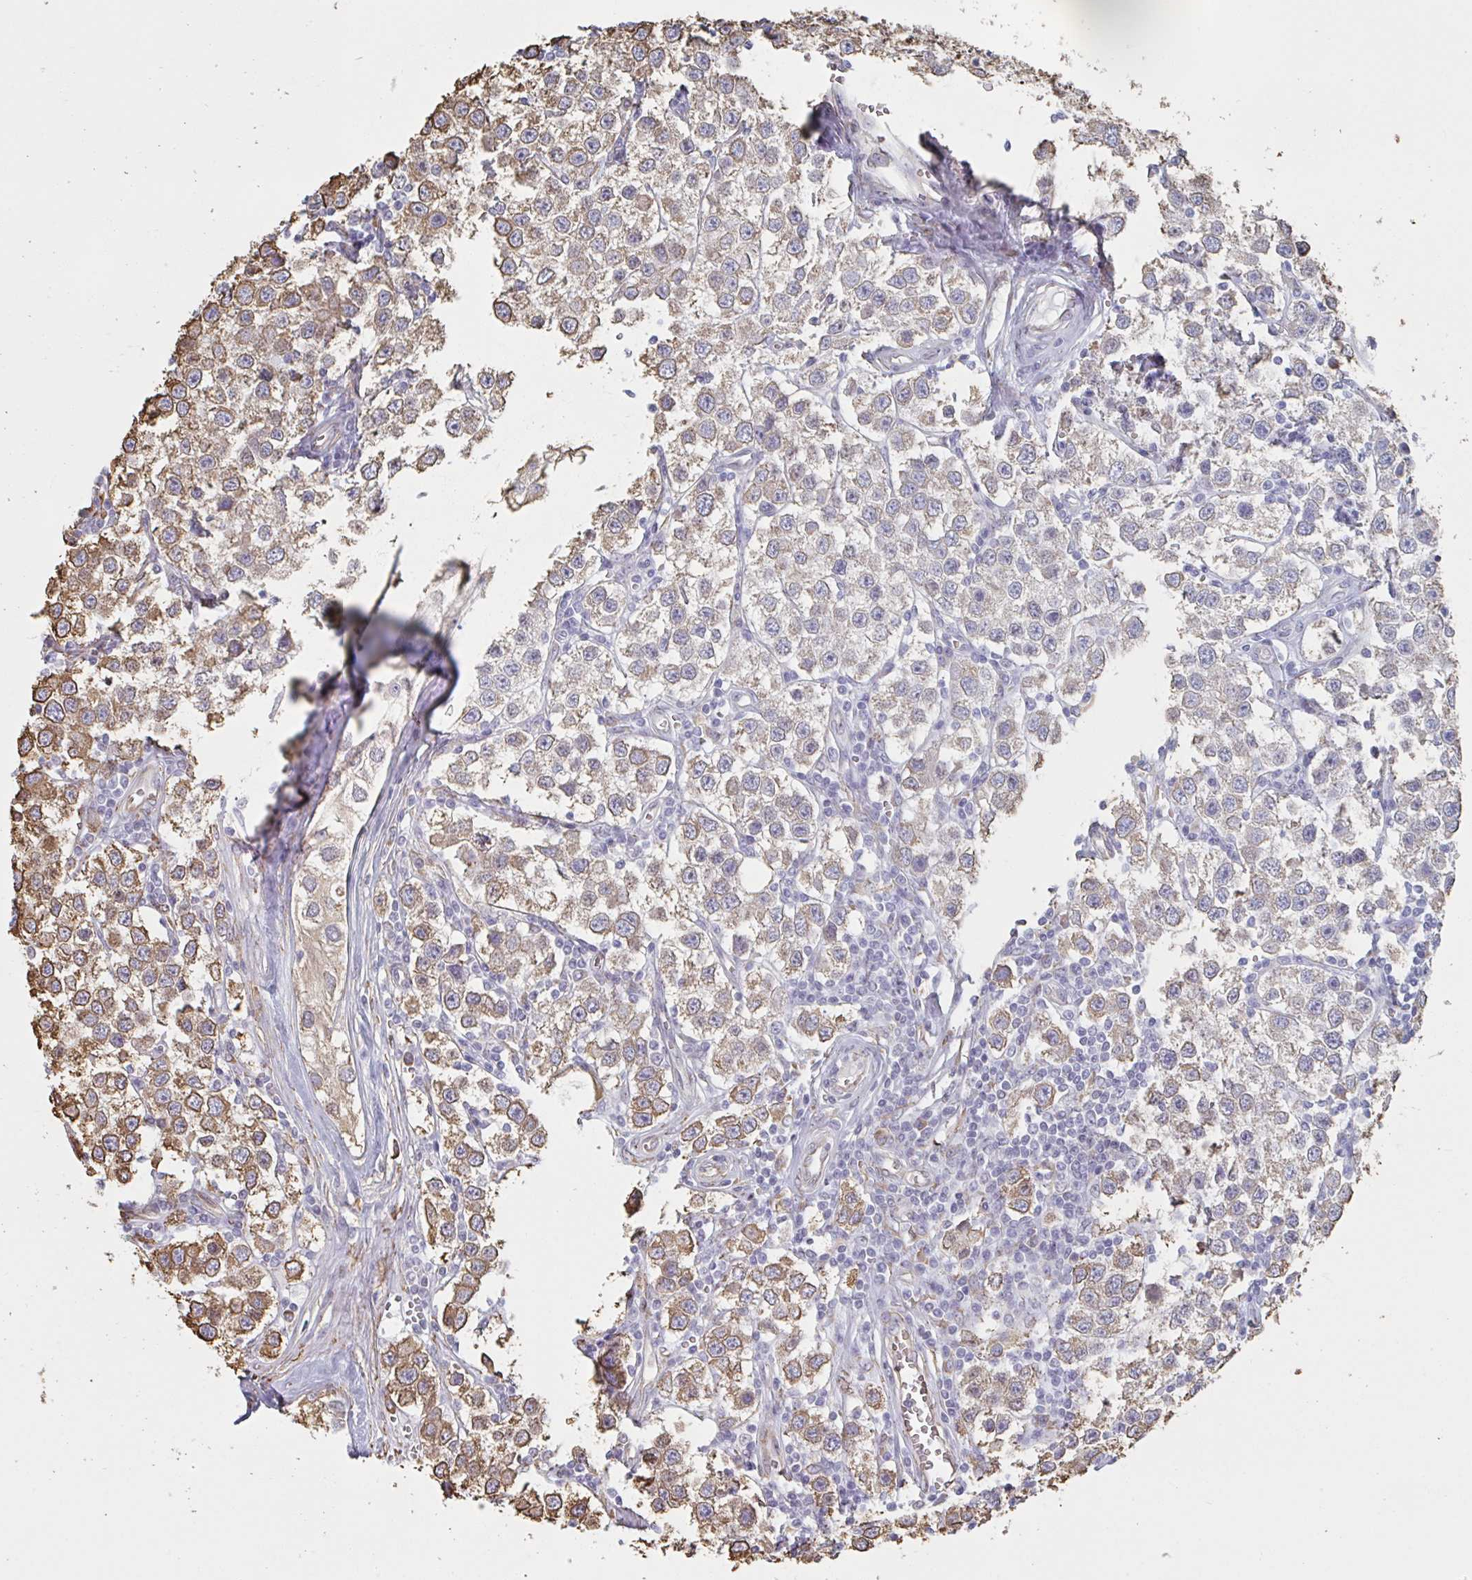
{"staining": {"intensity": "moderate", "quantity": "25%-75%", "location": "cytoplasmic/membranous"}, "tissue": "testis cancer", "cell_type": "Tumor cells", "image_type": "cancer", "snomed": [{"axis": "morphology", "description": "Seminoma, NOS"}, {"axis": "topography", "description": "Testis"}], "caption": "Tumor cells display medium levels of moderate cytoplasmic/membranous expression in approximately 25%-75% of cells in human testis cancer (seminoma).", "gene": "RAB5IF", "patient": {"sex": "male", "age": 34}}